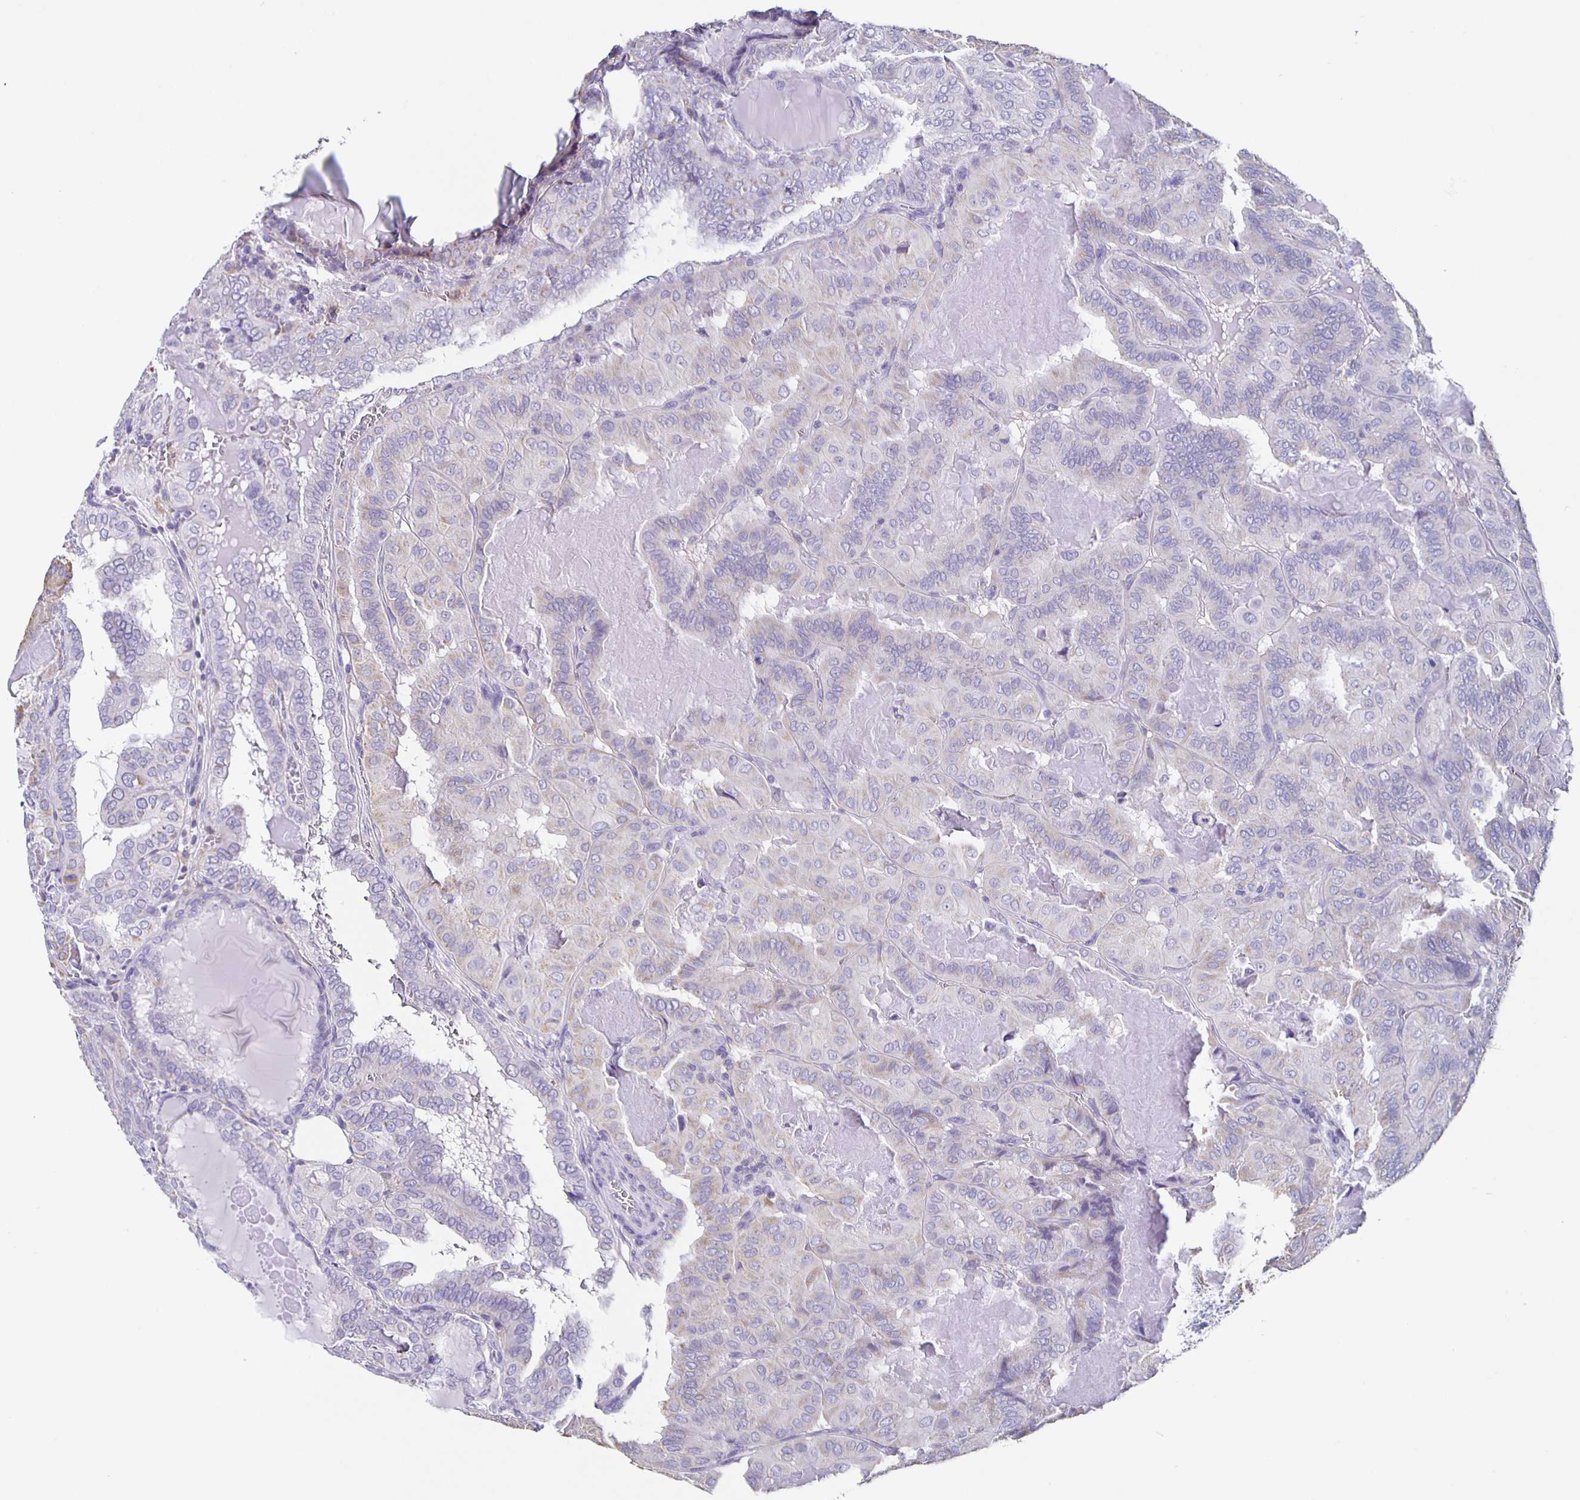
{"staining": {"intensity": "negative", "quantity": "none", "location": "none"}, "tissue": "thyroid cancer", "cell_type": "Tumor cells", "image_type": "cancer", "snomed": [{"axis": "morphology", "description": "Papillary adenocarcinoma, NOS"}, {"axis": "topography", "description": "Thyroid gland"}], "caption": "High power microscopy histopathology image of an immunohistochemistry (IHC) image of thyroid cancer, revealing no significant staining in tumor cells.", "gene": "TPPP", "patient": {"sex": "female", "age": 46}}